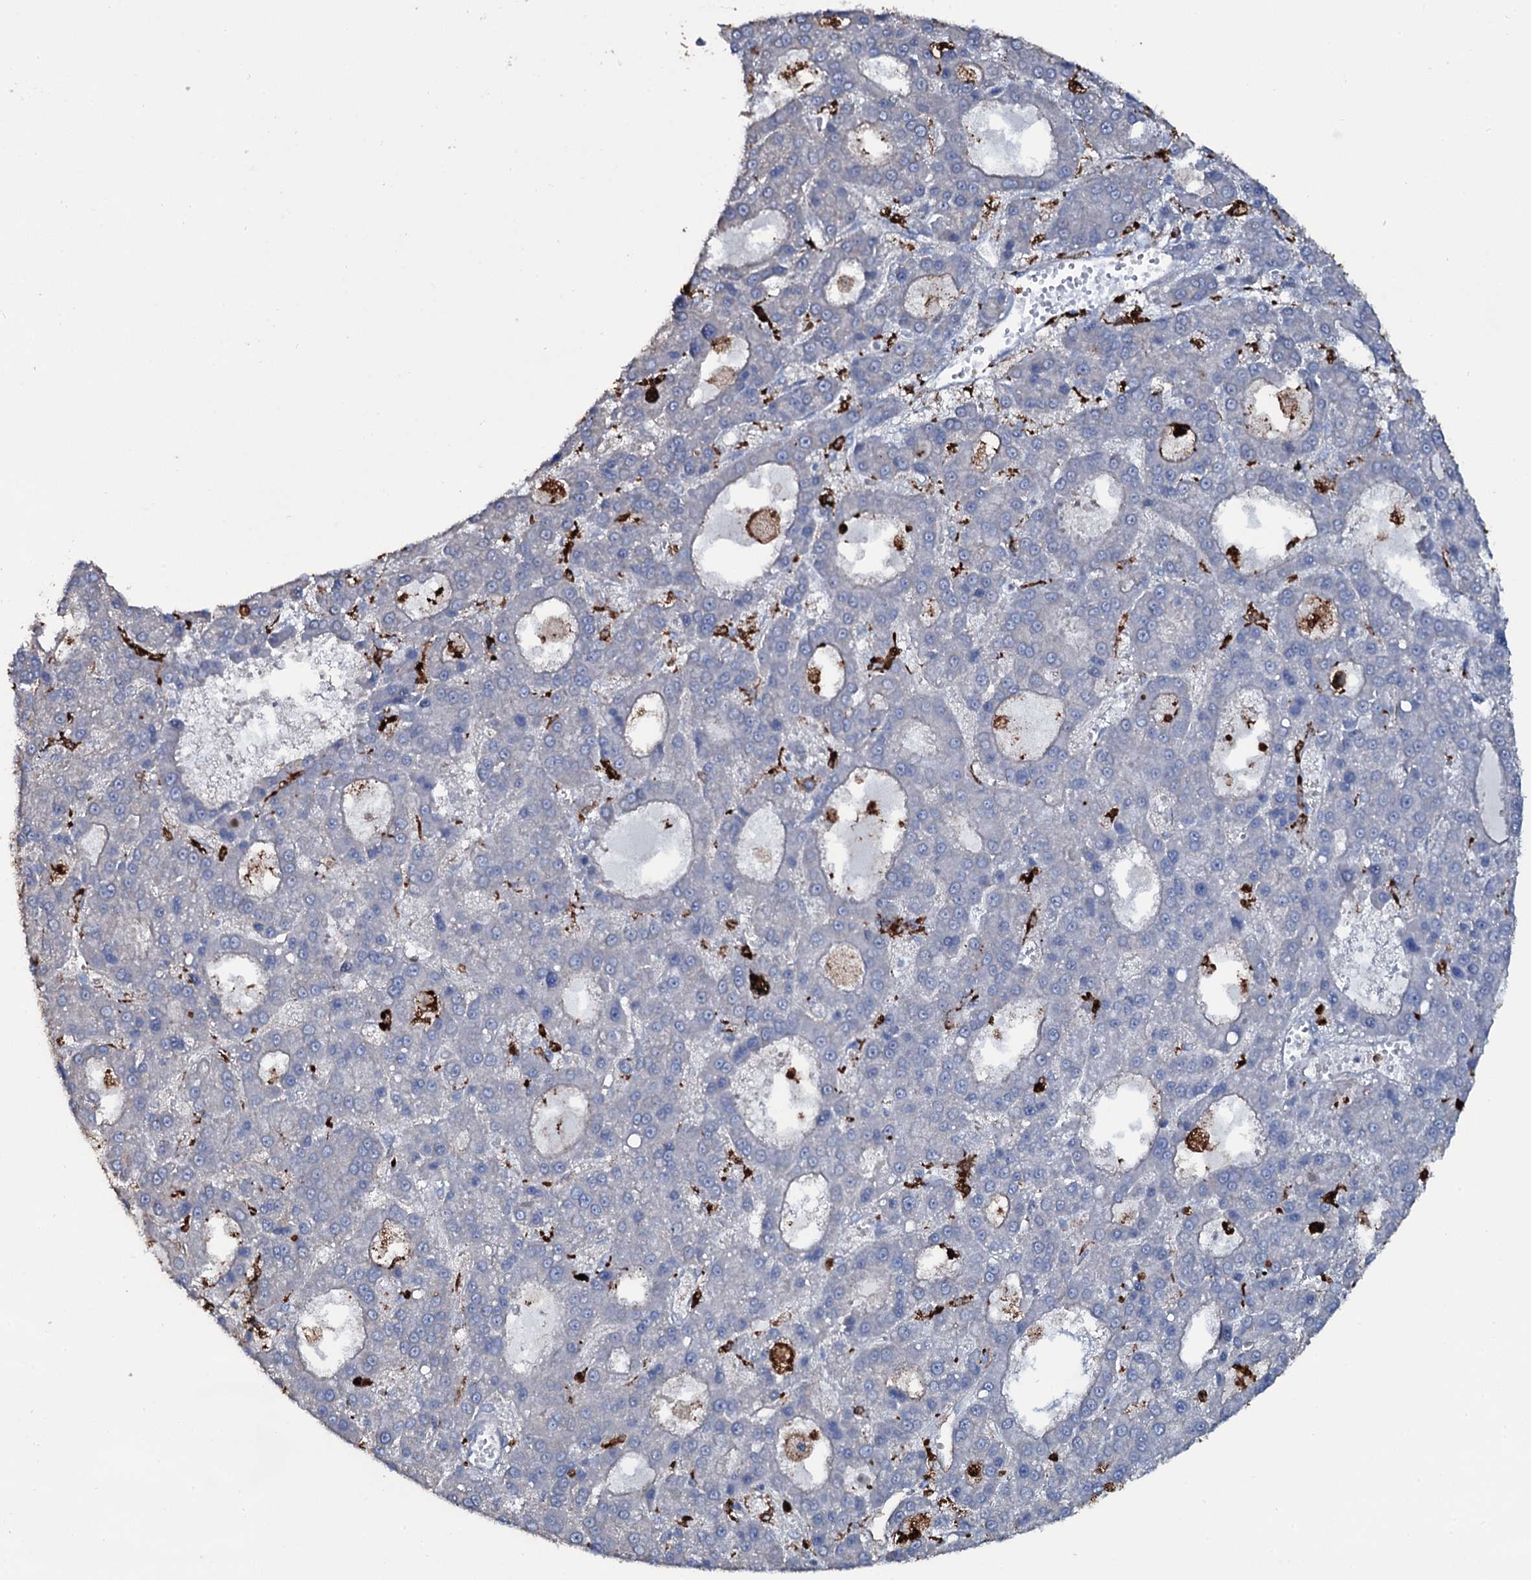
{"staining": {"intensity": "negative", "quantity": "none", "location": "none"}, "tissue": "liver cancer", "cell_type": "Tumor cells", "image_type": "cancer", "snomed": [{"axis": "morphology", "description": "Carcinoma, Hepatocellular, NOS"}, {"axis": "topography", "description": "Liver"}], "caption": "Human hepatocellular carcinoma (liver) stained for a protein using immunohistochemistry (IHC) exhibits no positivity in tumor cells.", "gene": "OSBPL2", "patient": {"sex": "male", "age": 70}}